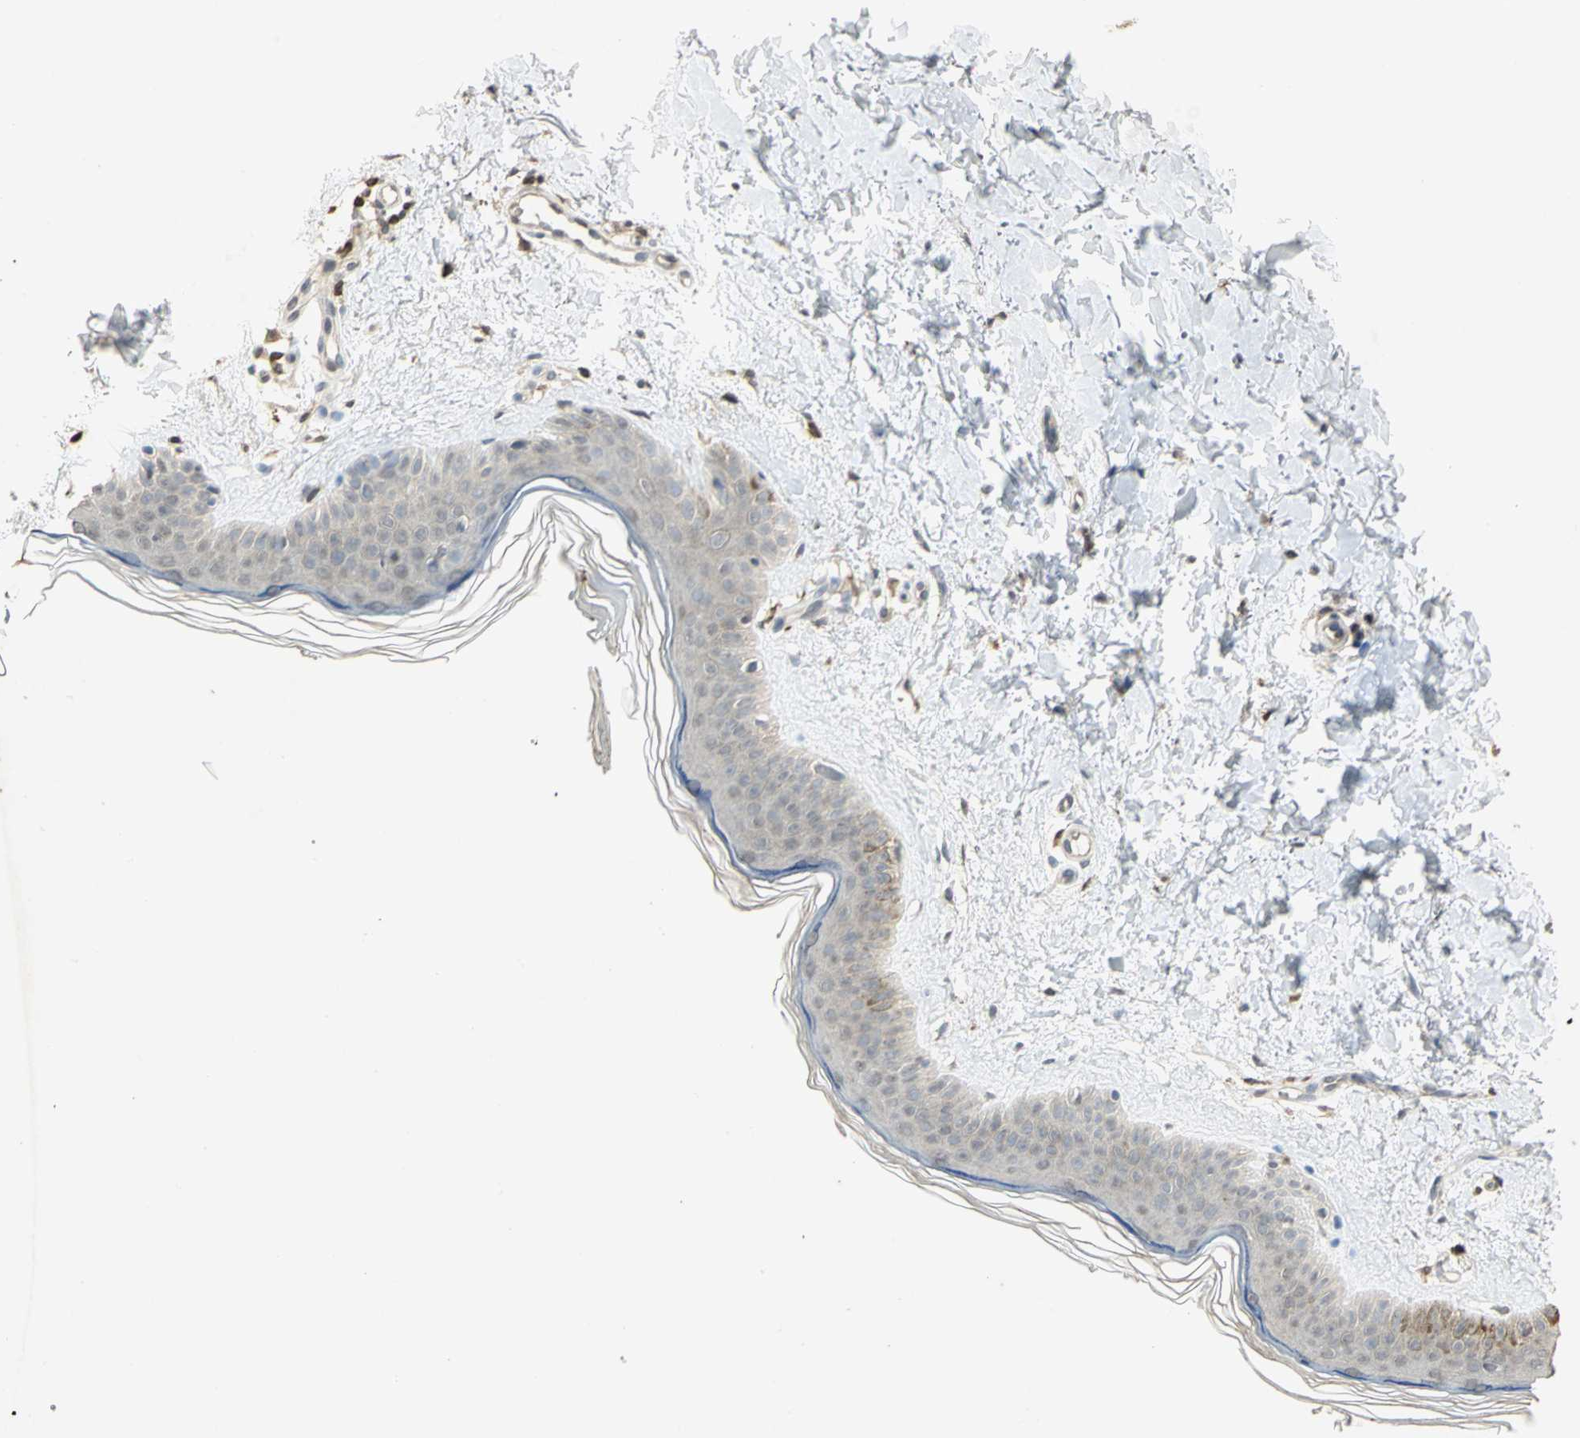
{"staining": {"intensity": "weak", "quantity": ">75%", "location": "cytoplasmic/membranous"}, "tissue": "skin", "cell_type": "Fibroblasts", "image_type": "normal", "snomed": [{"axis": "morphology", "description": "Normal tissue, NOS"}, {"axis": "topography", "description": "Skin"}], "caption": "A photomicrograph of human skin stained for a protein reveals weak cytoplasmic/membranous brown staining in fibroblasts.", "gene": "IL16", "patient": {"sex": "female", "age": 56}}